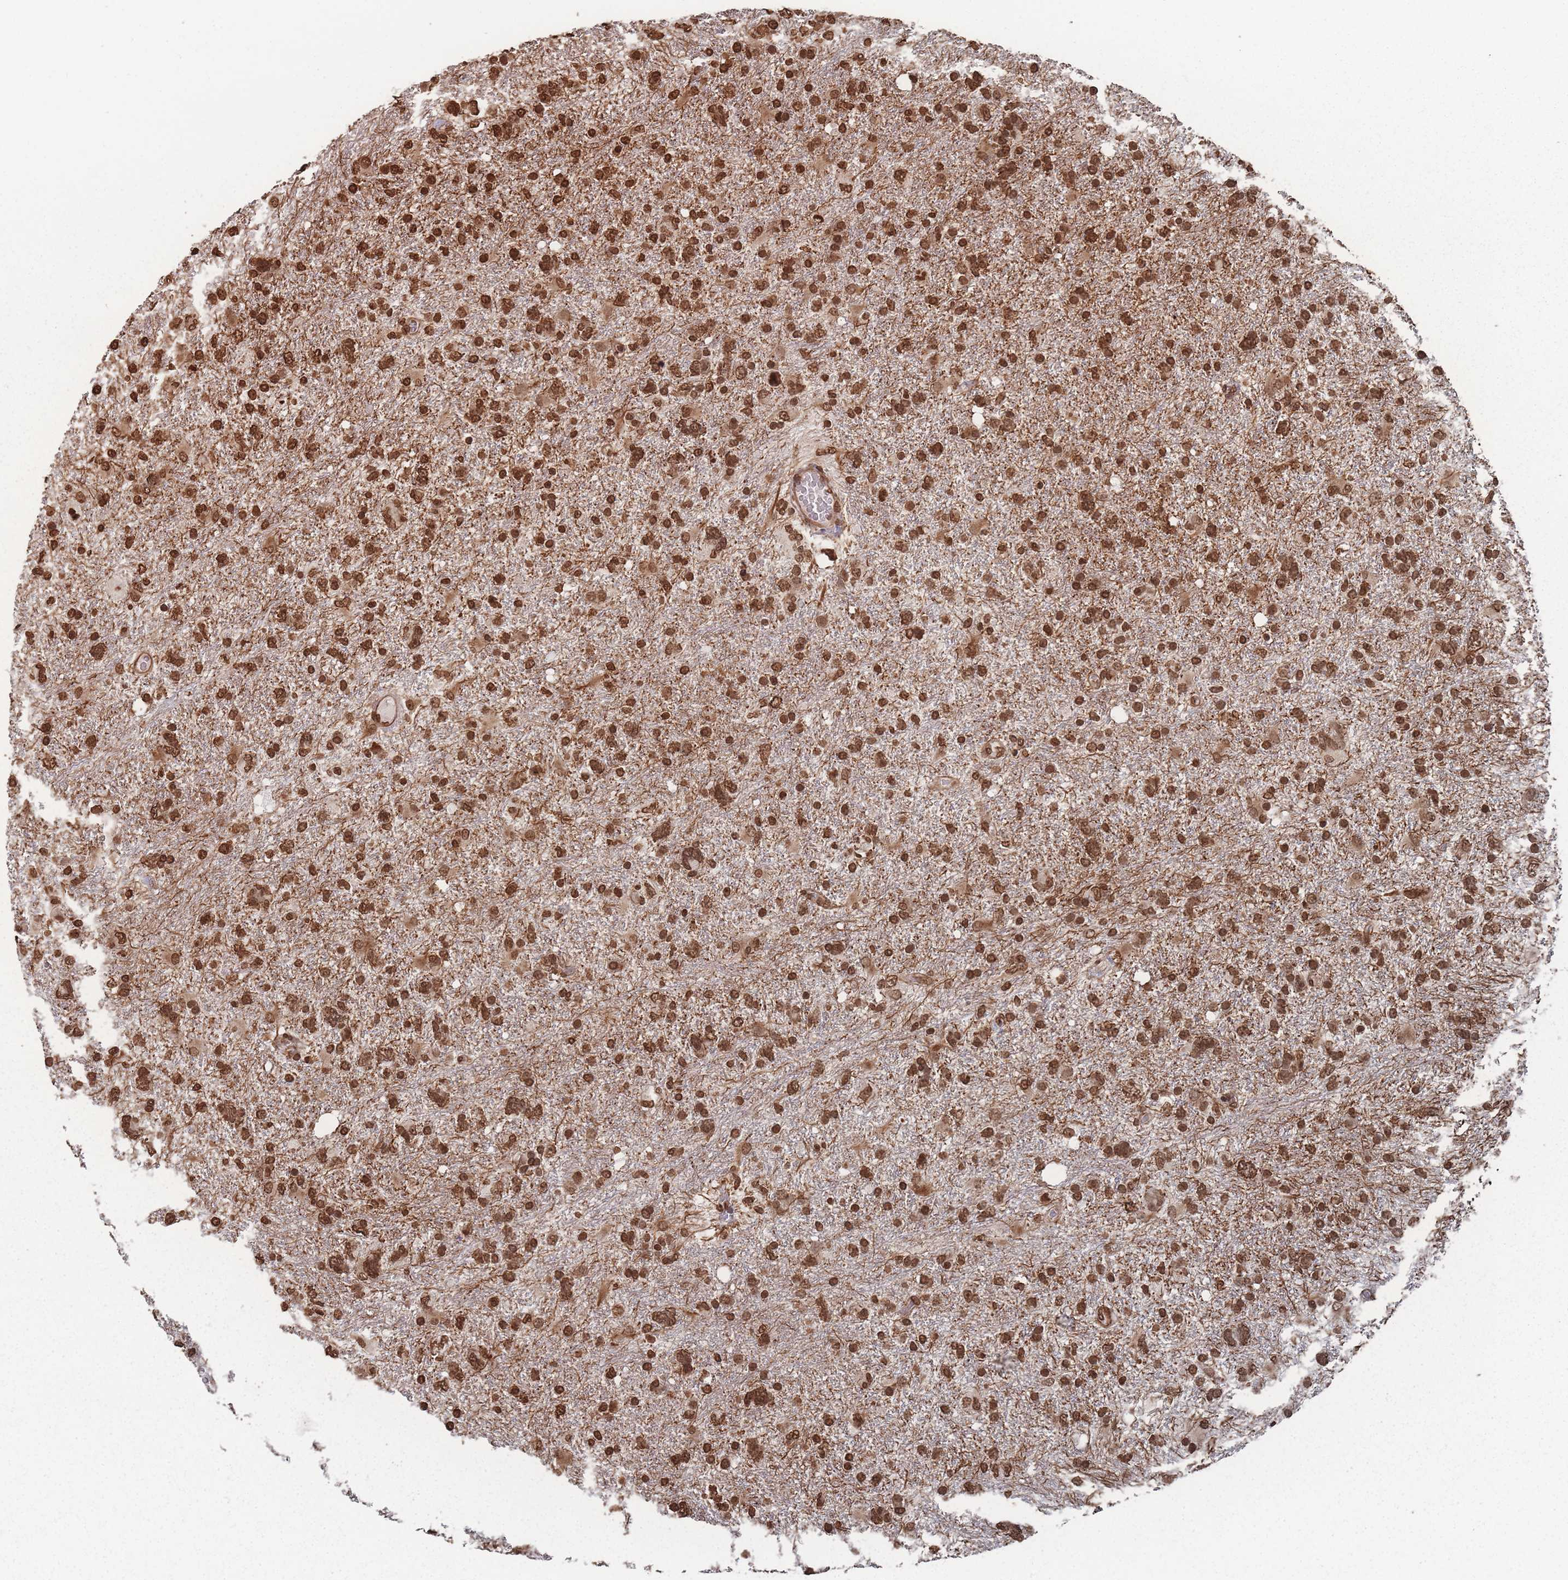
{"staining": {"intensity": "strong", "quantity": ">75%", "location": "nuclear"}, "tissue": "glioma", "cell_type": "Tumor cells", "image_type": "cancer", "snomed": [{"axis": "morphology", "description": "Glioma, malignant, High grade"}, {"axis": "topography", "description": "Brain"}], "caption": "A photomicrograph showing strong nuclear staining in about >75% of tumor cells in glioma, as visualized by brown immunohistochemical staining.", "gene": "PLEKHG5", "patient": {"sex": "male", "age": 61}}